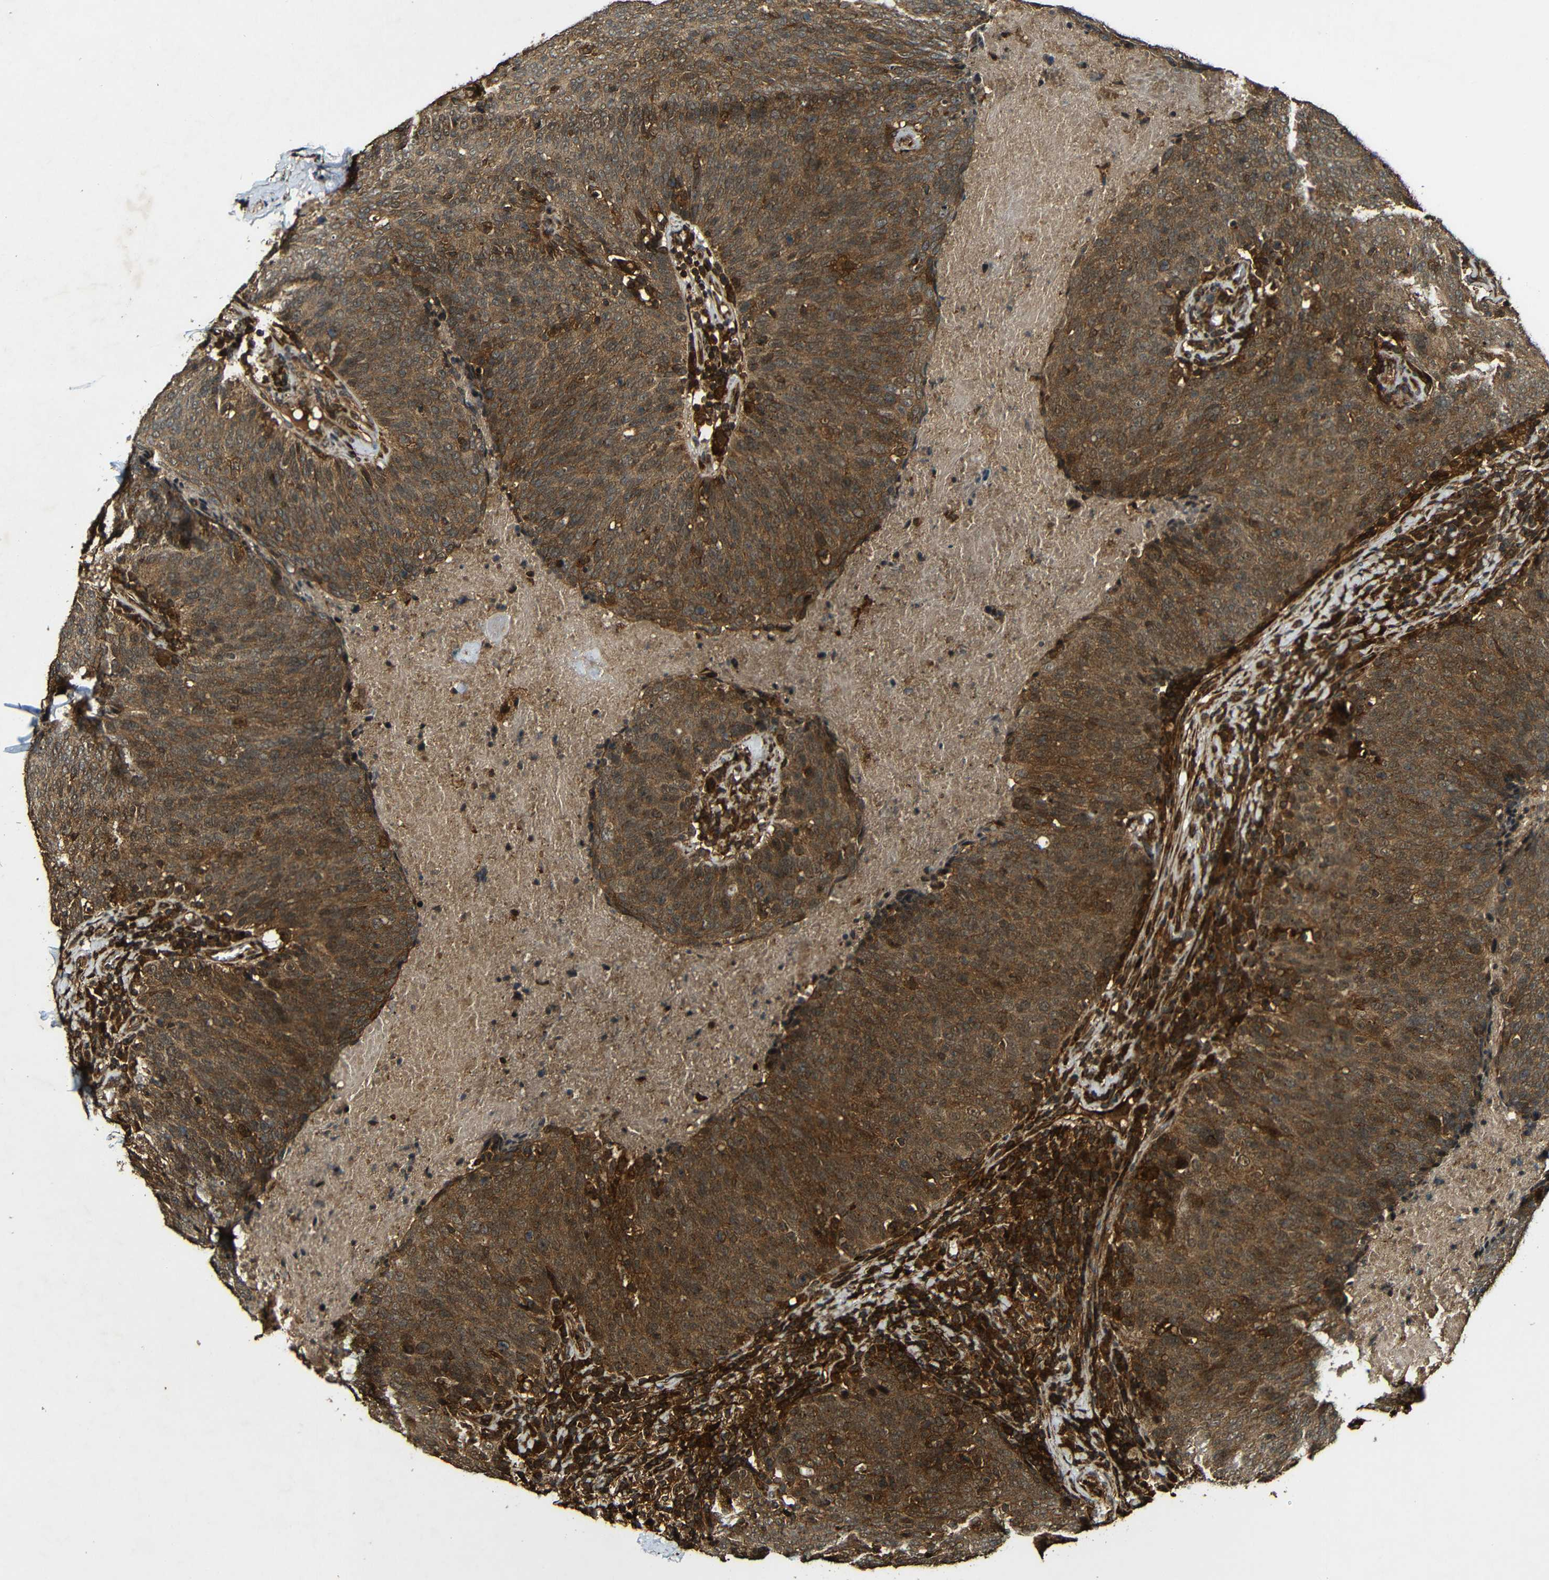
{"staining": {"intensity": "moderate", "quantity": ">75%", "location": "cytoplasmic/membranous"}, "tissue": "head and neck cancer", "cell_type": "Tumor cells", "image_type": "cancer", "snomed": [{"axis": "morphology", "description": "Squamous cell carcinoma, NOS"}, {"axis": "morphology", "description": "Squamous cell carcinoma, metastatic, NOS"}, {"axis": "topography", "description": "Lymph node"}, {"axis": "topography", "description": "Head-Neck"}], "caption": "Tumor cells show moderate cytoplasmic/membranous expression in approximately >75% of cells in head and neck squamous cell carcinoma.", "gene": "CASP8", "patient": {"sex": "male", "age": 62}}